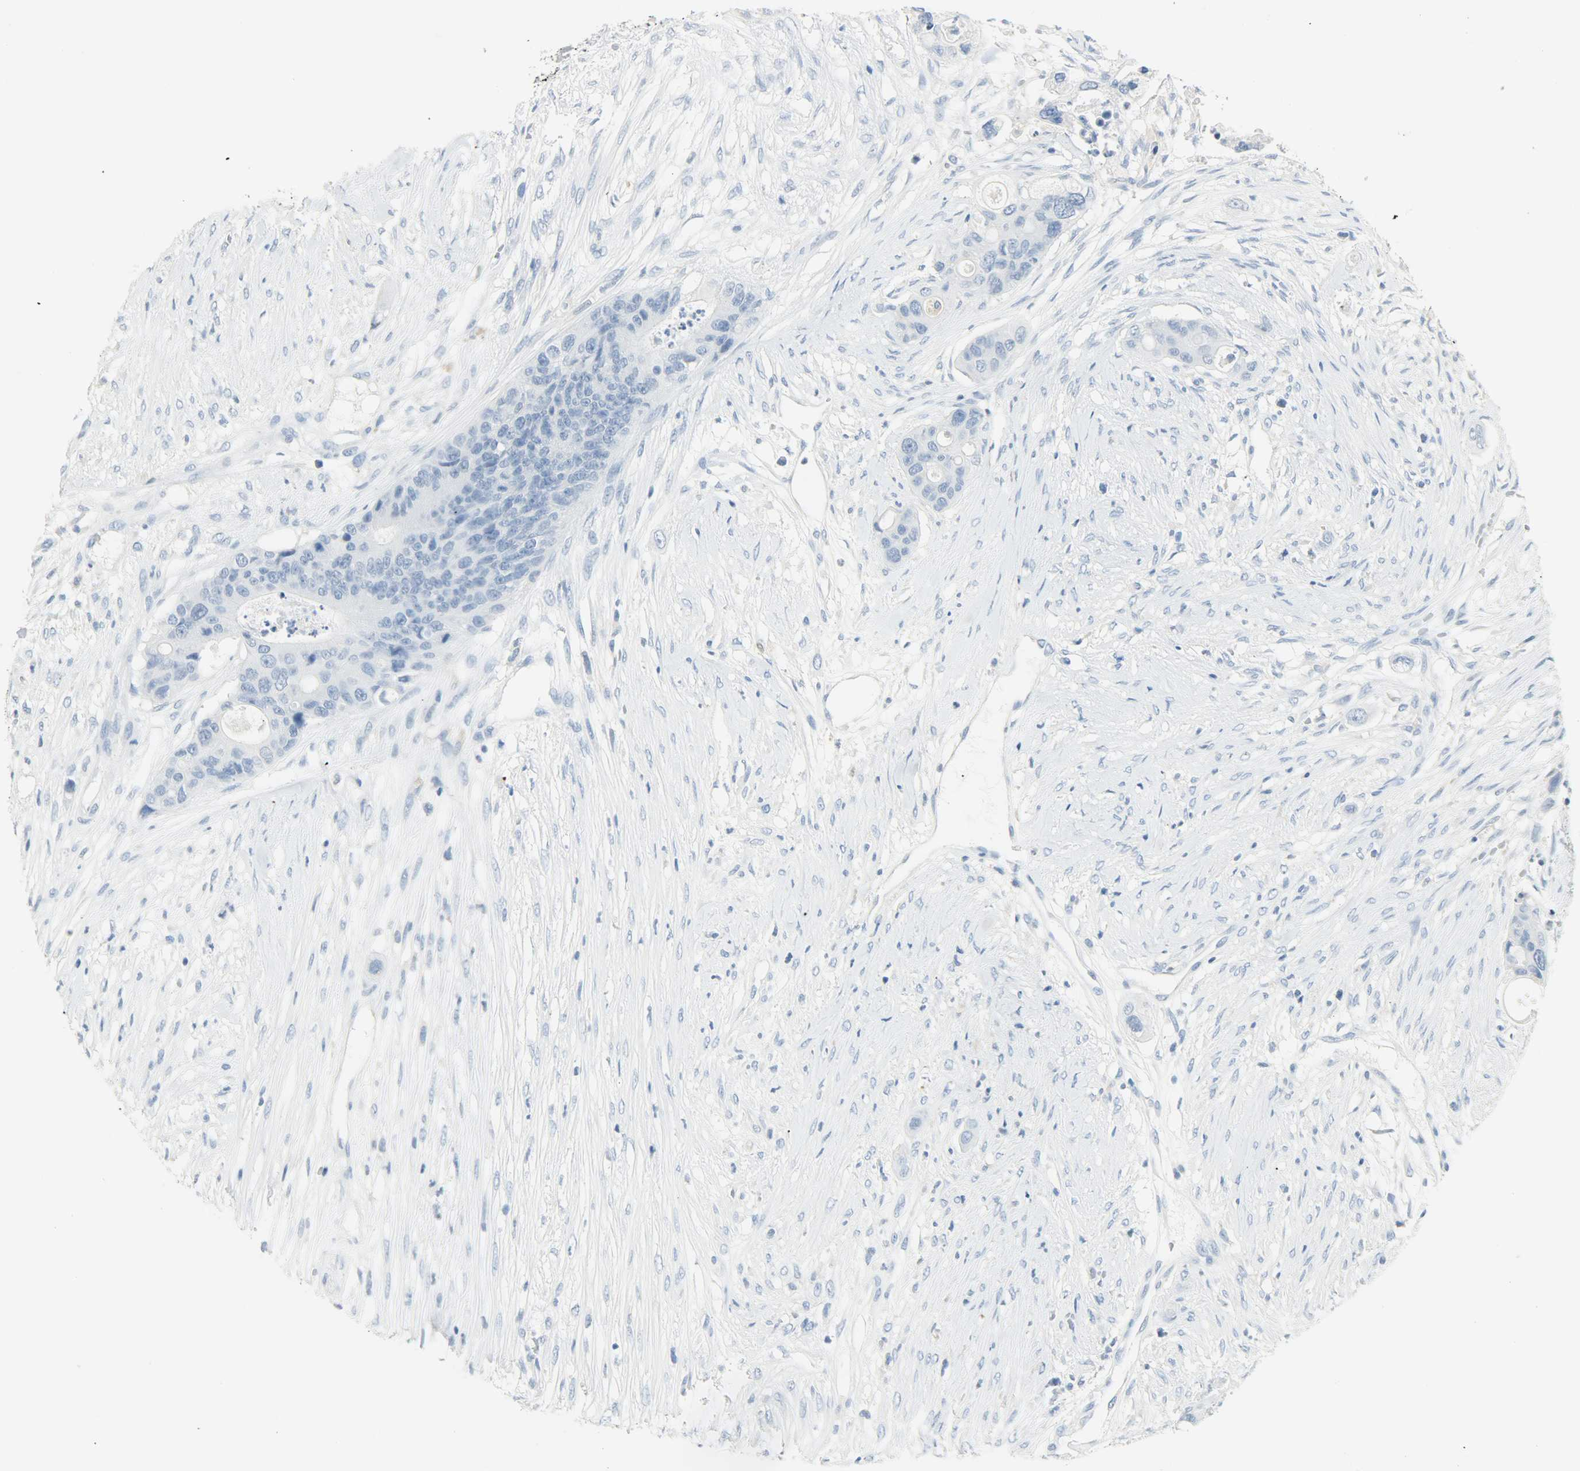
{"staining": {"intensity": "negative", "quantity": "none", "location": "none"}, "tissue": "colorectal cancer", "cell_type": "Tumor cells", "image_type": "cancer", "snomed": [{"axis": "morphology", "description": "Adenocarcinoma, NOS"}, {"axis": "topography", "description": "Colon"}], "caption": "This is a histopathology image of IHC staining of adenocarcinoma (colorectal), which shows no staining in tumor cells.", "gene": "PTPN6", "patient": {"sex": "female", "age": 57}}